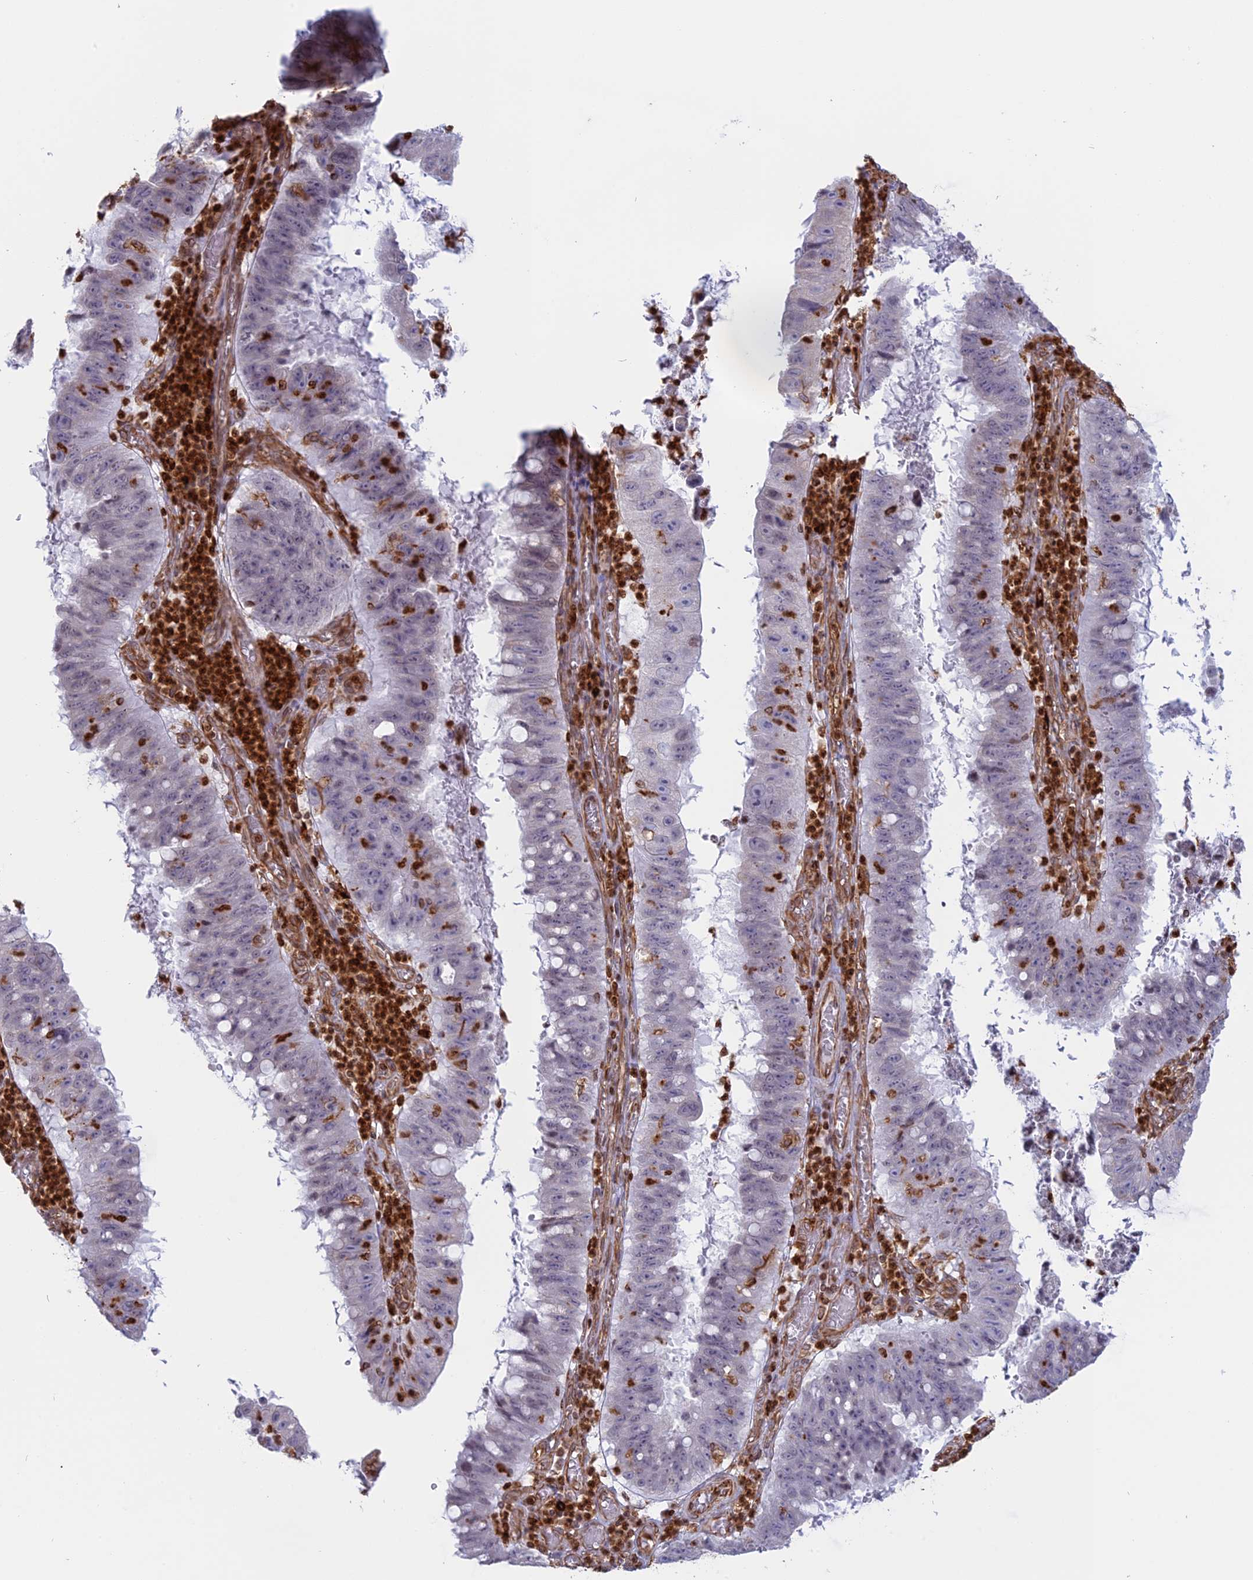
{"staining": {"intensity": "negative", "quantity": "none", "location": "none"}, "tissue": "stomach cancer", "cell_type": "Tumor cells", "image_type": "cancer", "snomed": [{"axis": "morphology", "description": "Adenocarcinoma, NOS"}, {"axis": "topography", "description": "Stomach"}], "caption": "Stomach adenocarcinoma stained for a protein using immunohistochemistry reveals no staining tumor cells.", "gene": "APOBR", "patient": {"sex": "male", "age": 59}}